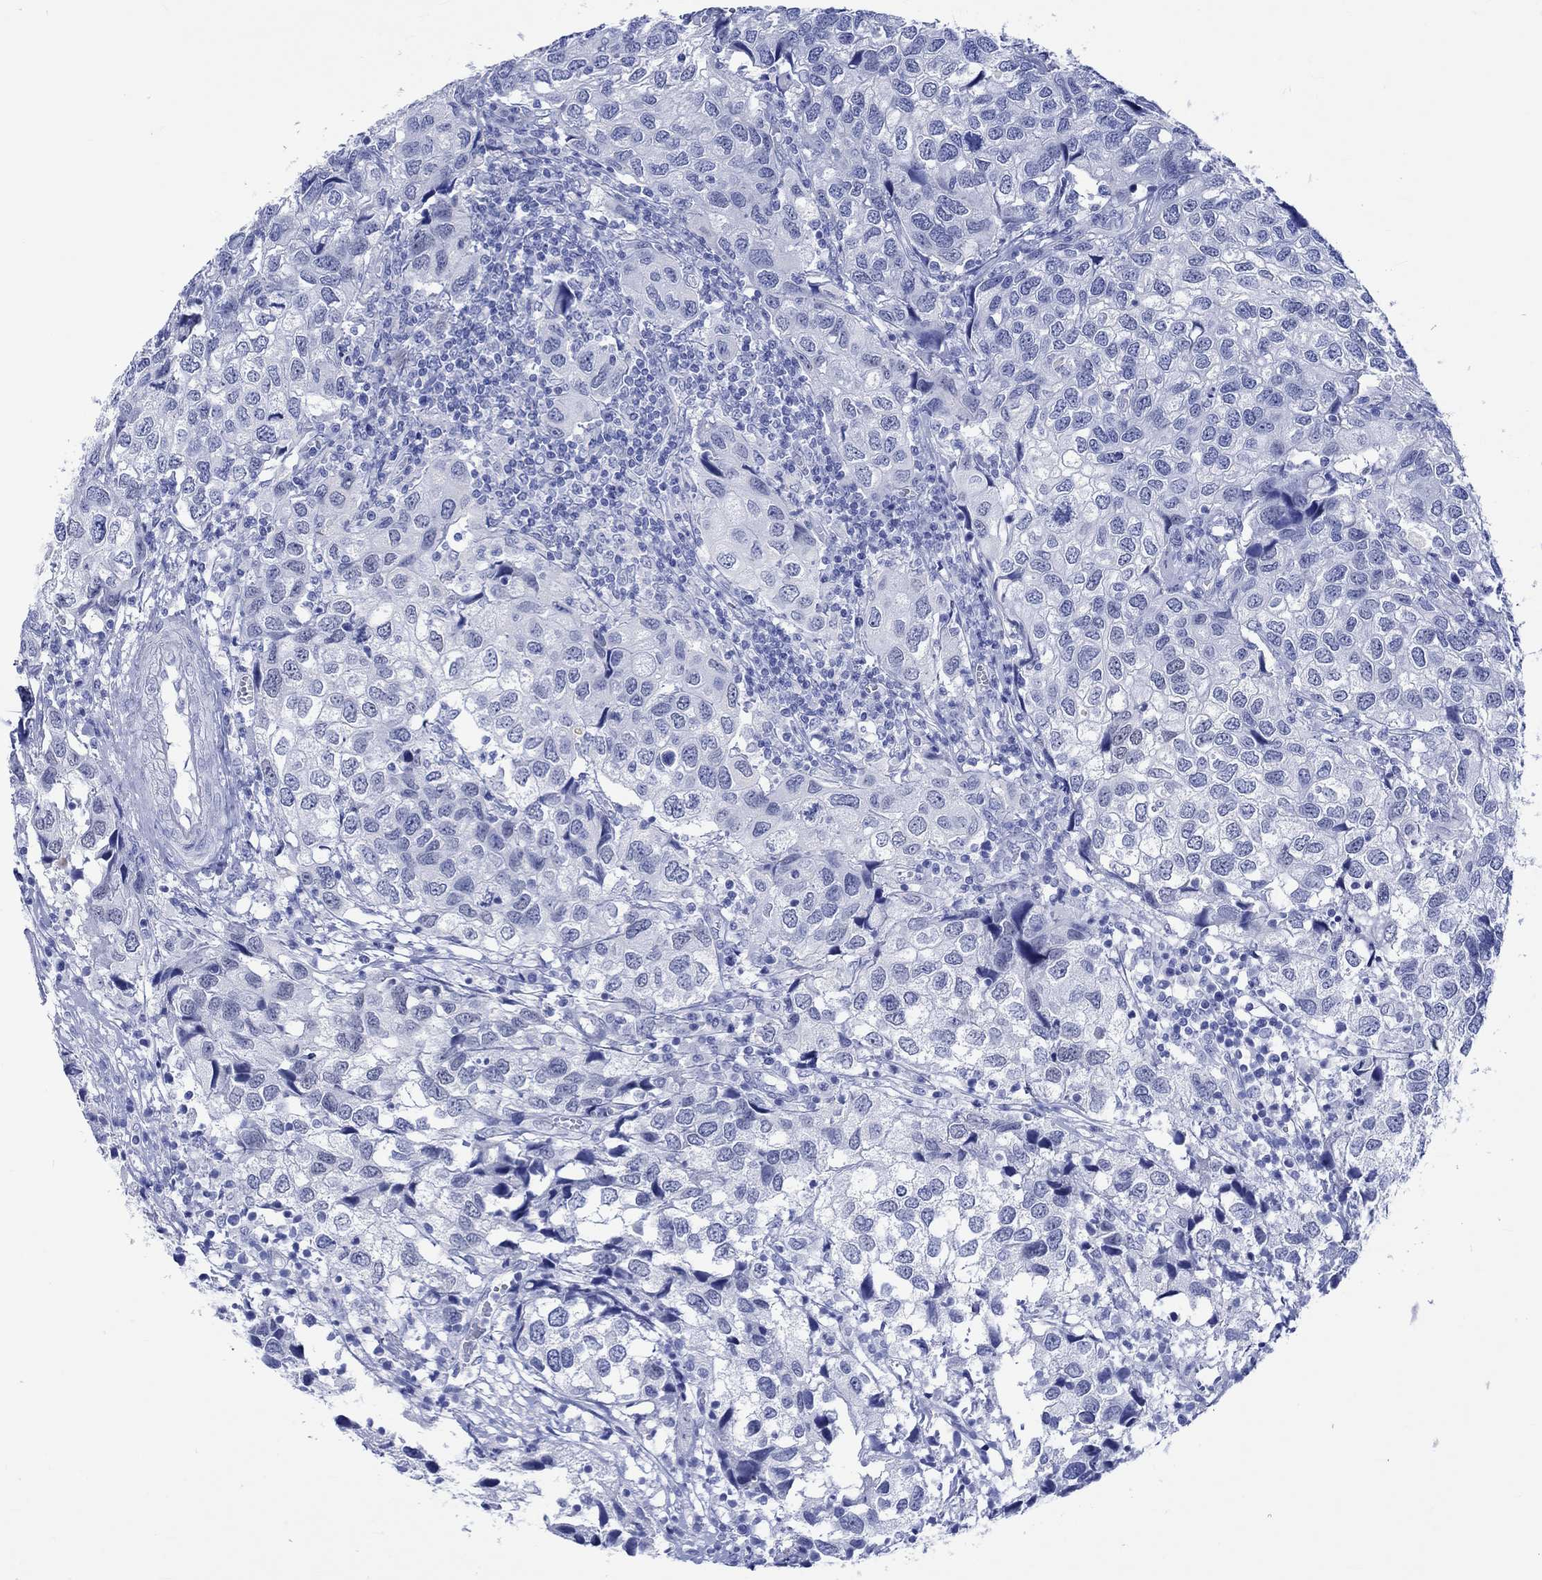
{"staining": {"intensity": "weak", "quantity": "<25%", "location": "nuclear"}, "tissue": "urothelial cancer", "cell_type": "Tumor cells", "image_type": "cancer", "snomed": [{"axis": "morphology", "description": "Urothelial carcinoma, High grade"}, {"axis": "topography", "description": "Urinary bladder"}], "caption": "Immunohistochemistry (IHC) image of neoplastic tissue: urothelial cancer stained with DAB reveals no significant protein positivity in tumor cells.", "gene": "KLHL33", "patient": {"sex": "male", "age": 79}}